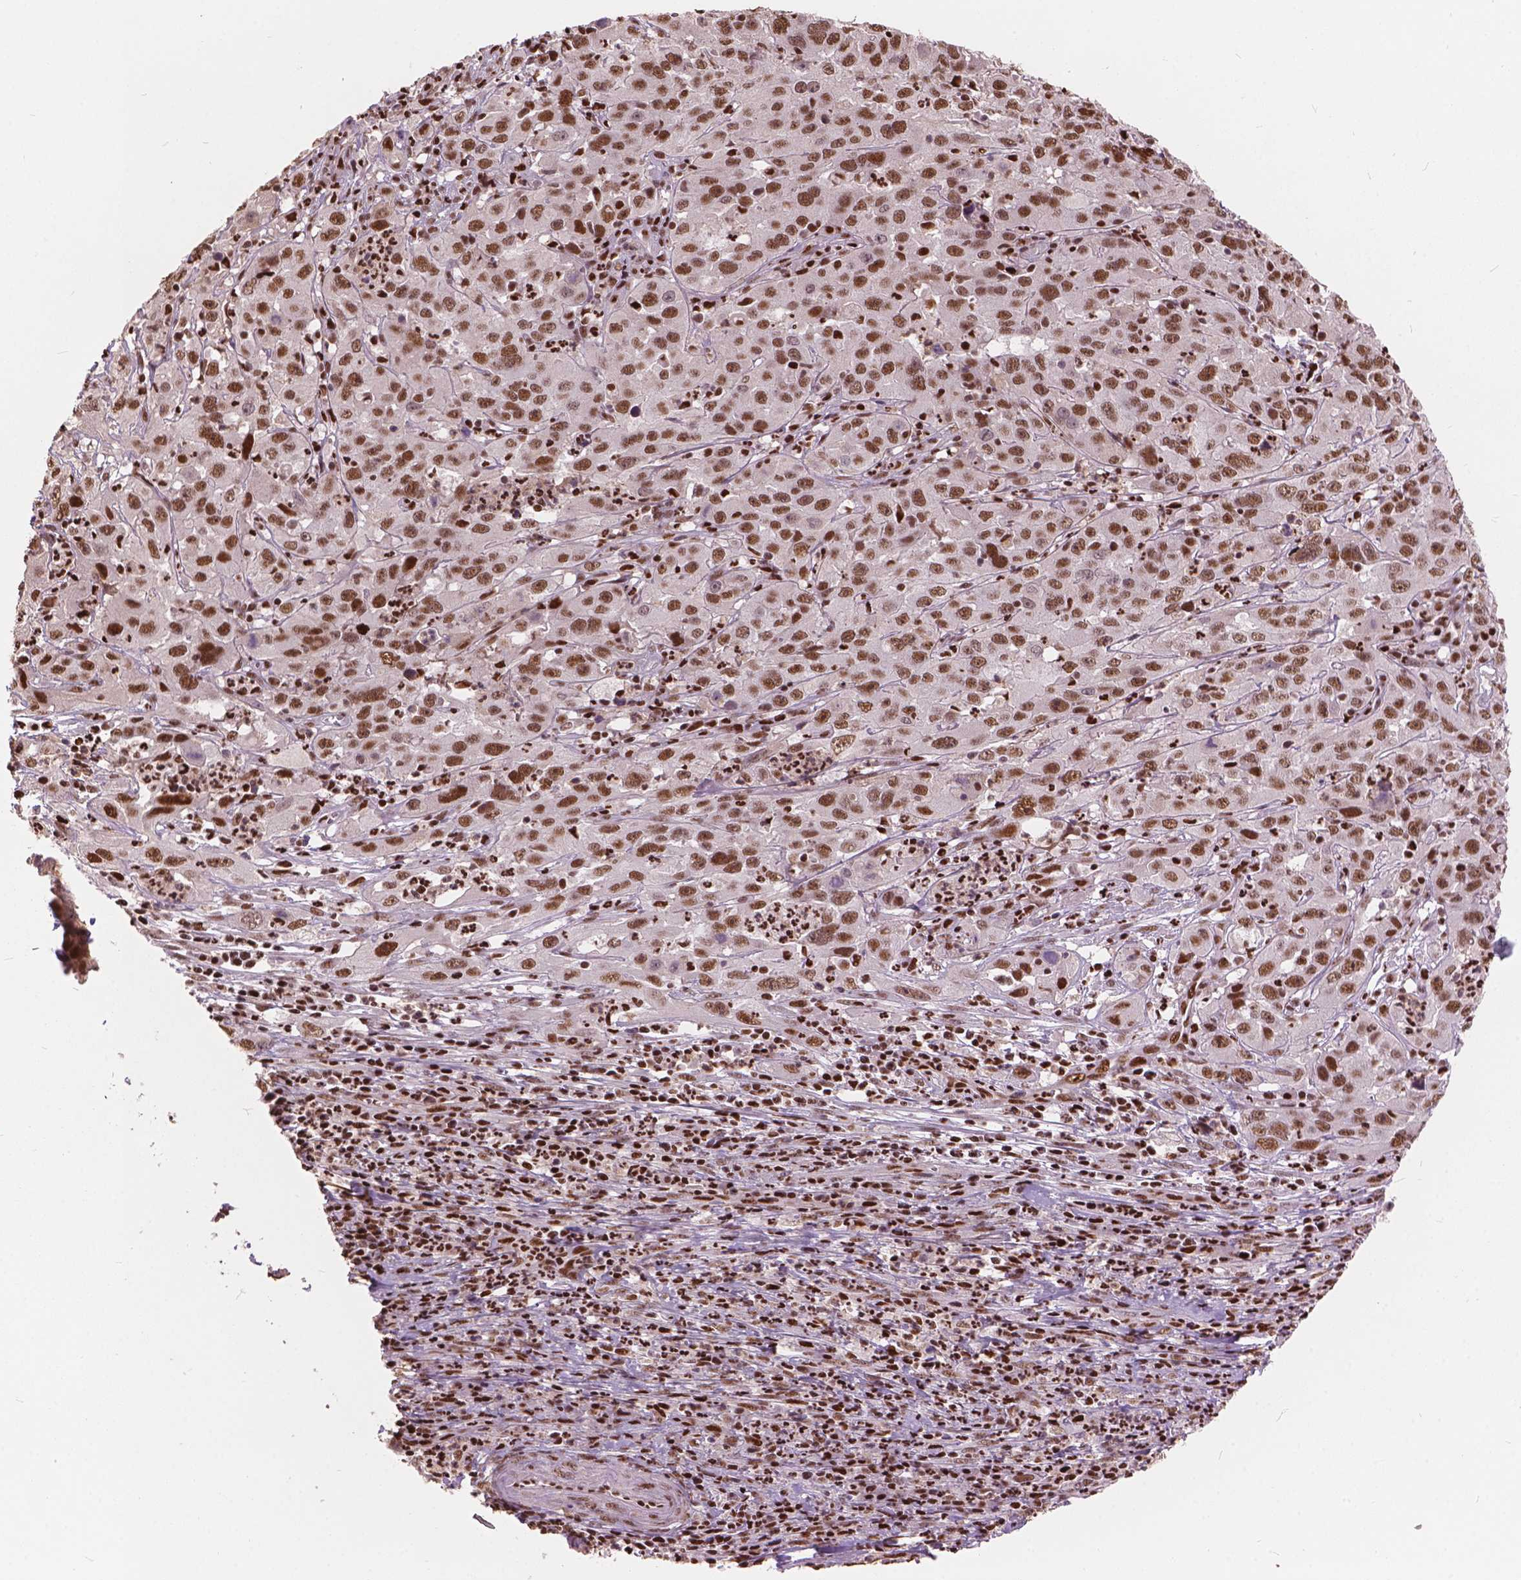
{"staining": {"intensity": "moderate", "quantity": ">75%", "location": "nuclear"}, "tissue": "cervical cancer", "cell_type": "Tumor cells", "image_type": "cancer", "snomed": [{"axis": "morphology", "description": "Squamous cell carcinoma, NOS"}, {"axis": "topography", "description": "Cervix"}], "caption": "Immunohistochemistry (DAB) staining of human squamous cell carcinoma (cervical) displays moderate nuclear protein positivity in approximately >75% of tumor cells.", "gene": "ANP32B", "patient": {"sex": "female", "age": 32}}